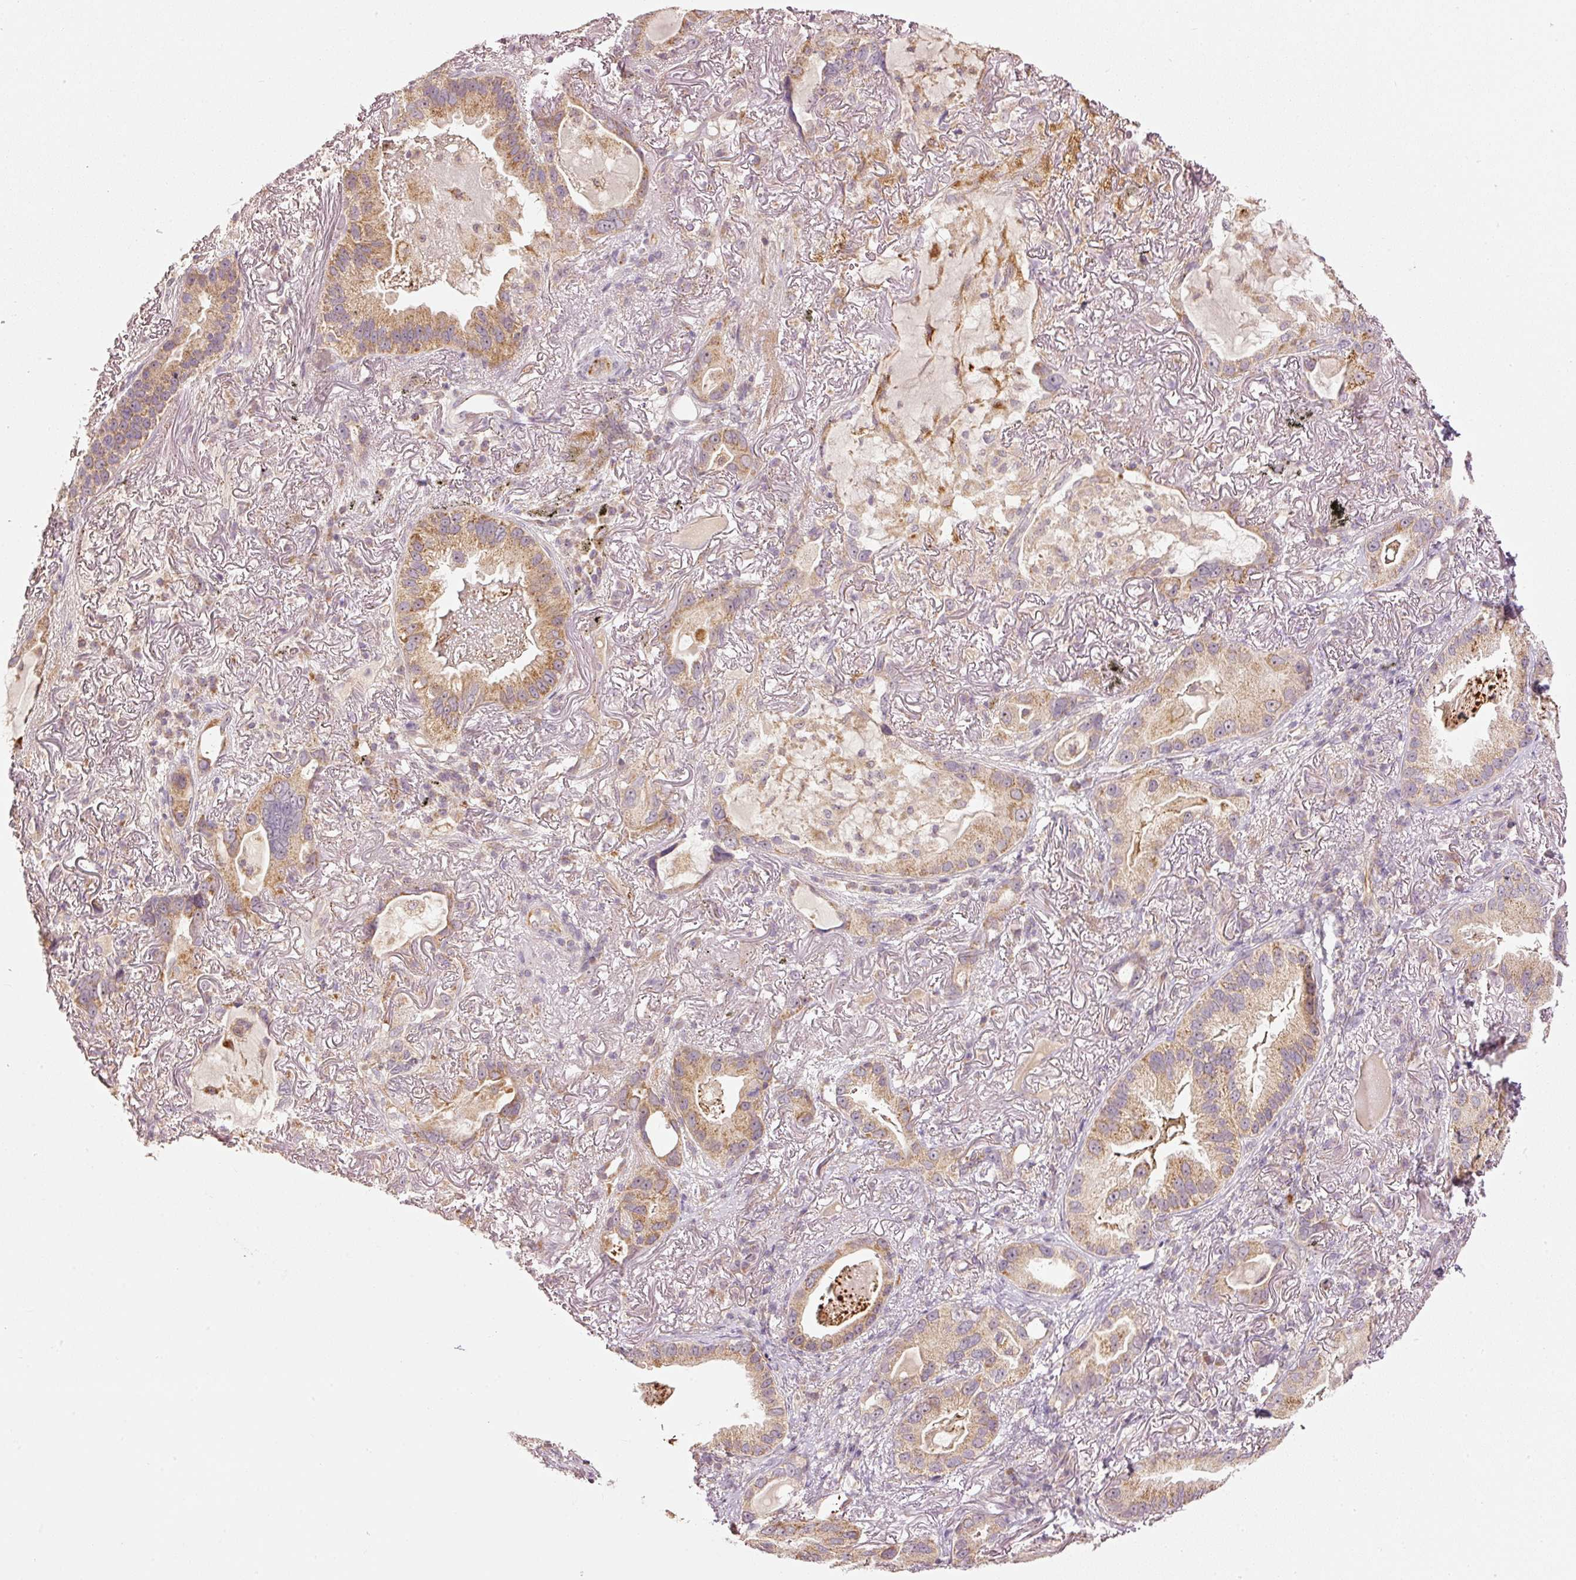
{"staining": {"intensity": "moderate", "quantity": ">75%", "location": "cytoplasmic/membranous"}, "tissue": "lung cancer", "cell_type": "Tumor cells", "image_type": "cancer", "snomed": [{"axis": "morphology", "description": "Adenocarcinoma, NOS"}, {"axis": "topography", "description": "Lung"}], "caption": "This is a micrograph of immunohistochemistry staining of lung adenocarcinoma, which shows moderate staining in the cytoplasmic/membranous of tumor cells.", "gene": "CDC20B", "patient": {"sex": "female", "age": 69}}